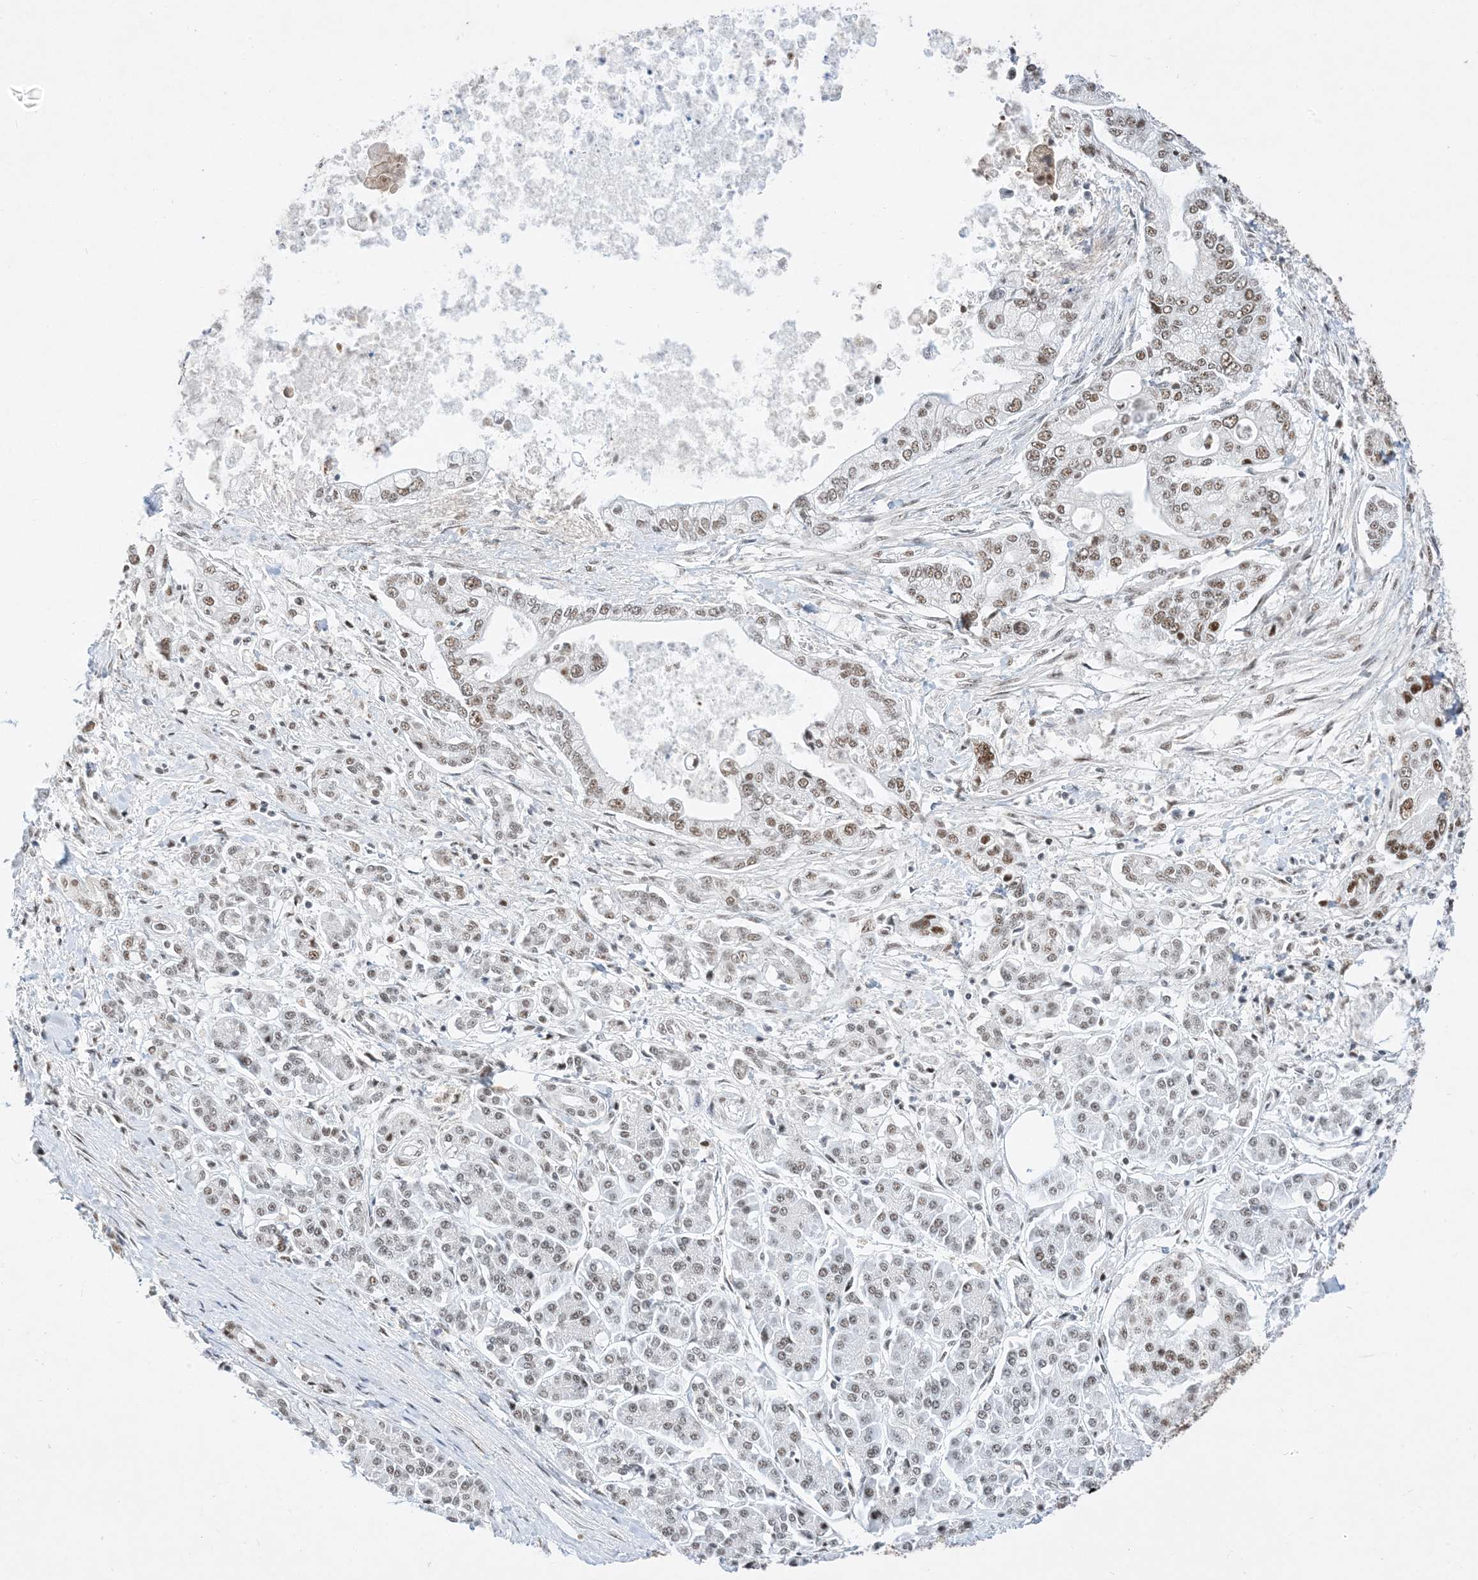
{"staining": {"intensity": "moderate", "quantity": ">75%", "location": "nuclear"}, "tissue": "pancreatic cancer", "cell_type": "Tumor cells", "image_type": "cancer", "snomed": [{"axis": "morphology", "description": "Adenocarcinoma, NOS"}, {"axis": "topography", "description": "Pancreas"}], "caption": "IHC (DAB) staining of human pancreatic cancer (adenocarcinoma) exhibits moderate nuclear protein expression in about >75% of tumor cells.", "gene": "SF3A3", "patient": {"sex": "male", "age": 69}}